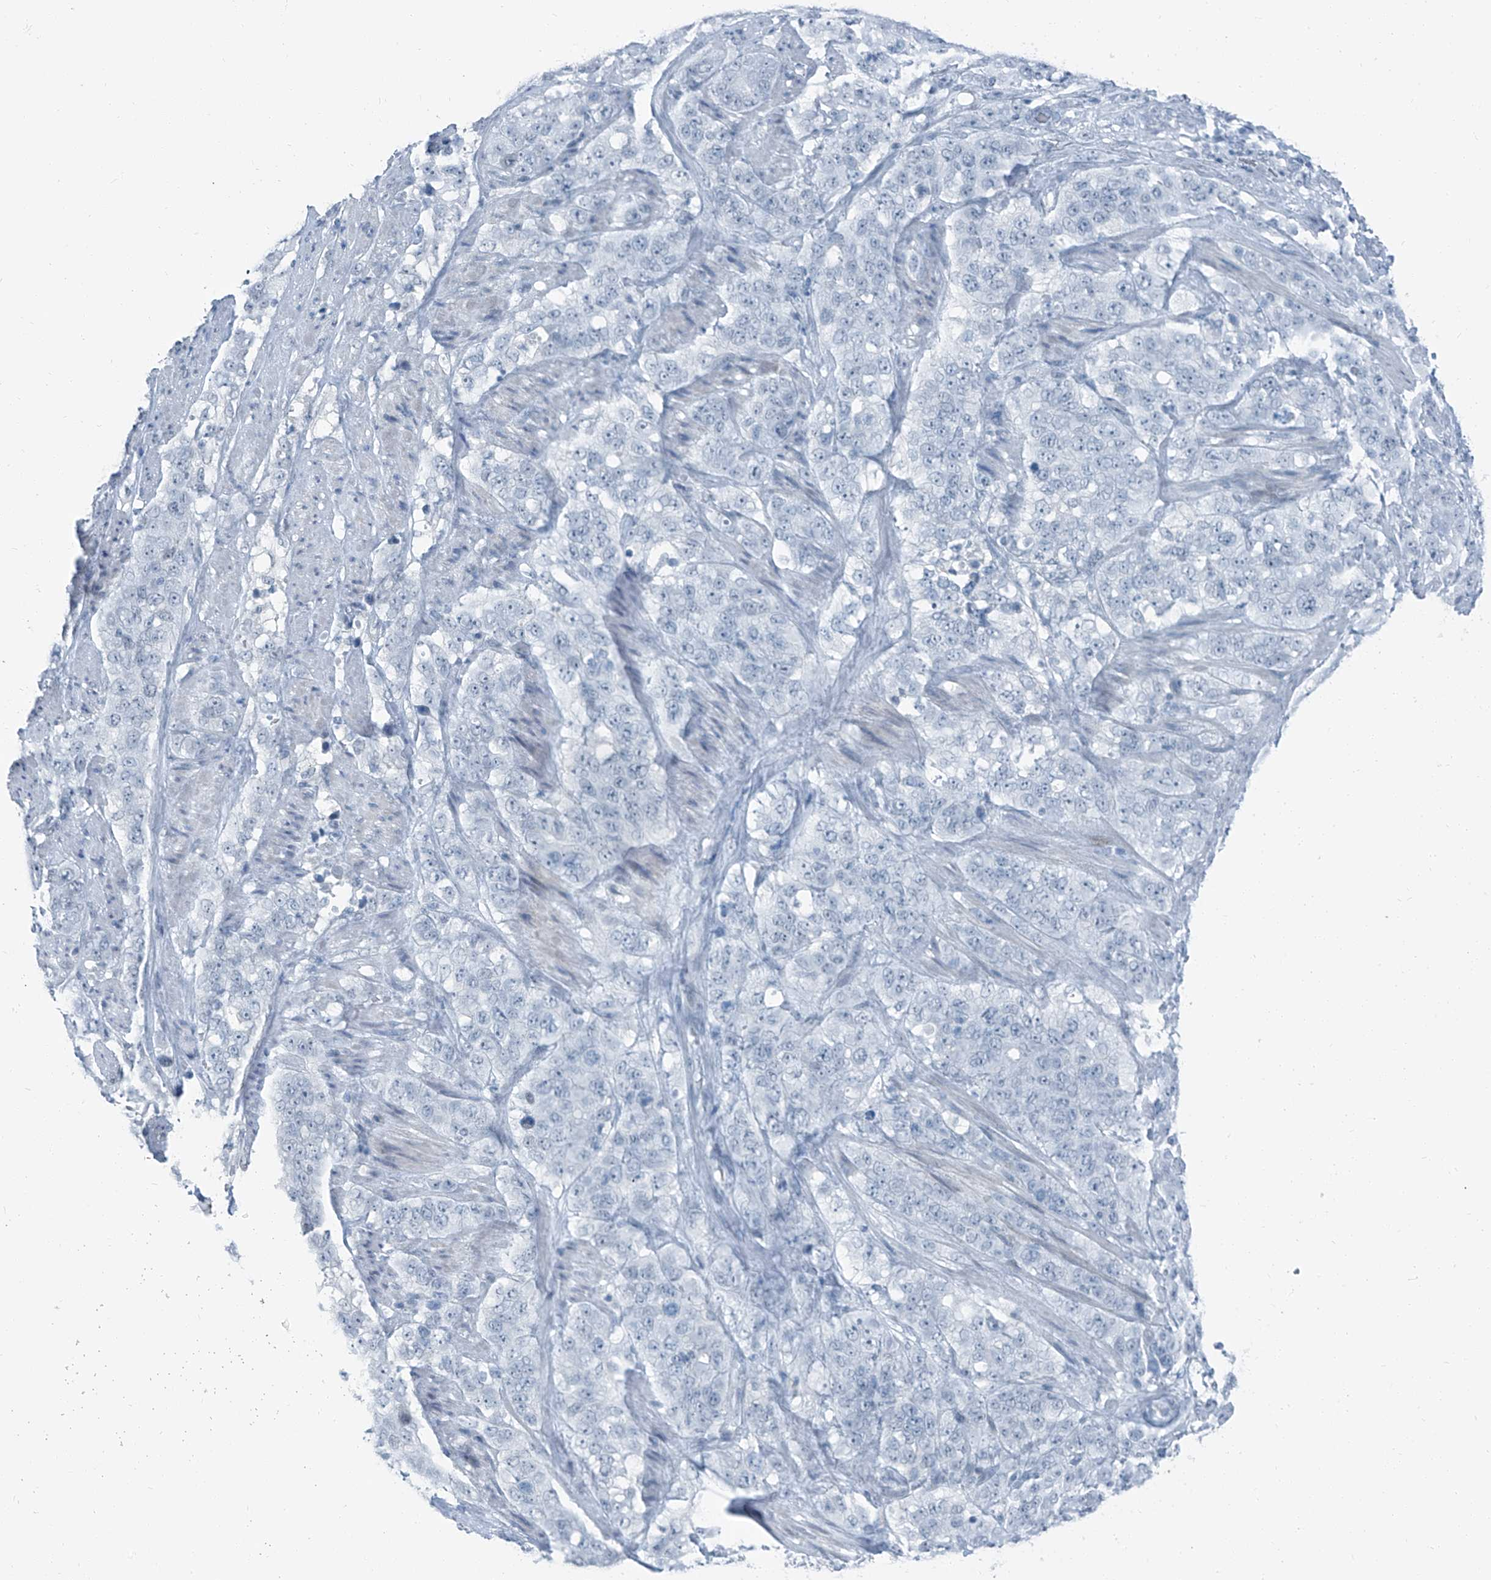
{"staining": {"intensity": "negative", "quantity": "none", "location": "none"}, "tissue": "stomach cancer", "cell_type": "Tumor cells", "image_type": "cancer", "snomed": [{"axis": "morphology", "description": "Adenocarcinoma, NOS"}, {"axis": "topography", "description": "Stomach"}], "caption": "Immunohistochemistry of stomach cancer shows no expression in tumor cells. (IHC, brightfield microscopy, high magnification).", "gene": "RGN", "patient": {"sex": "male", "age": 48}}